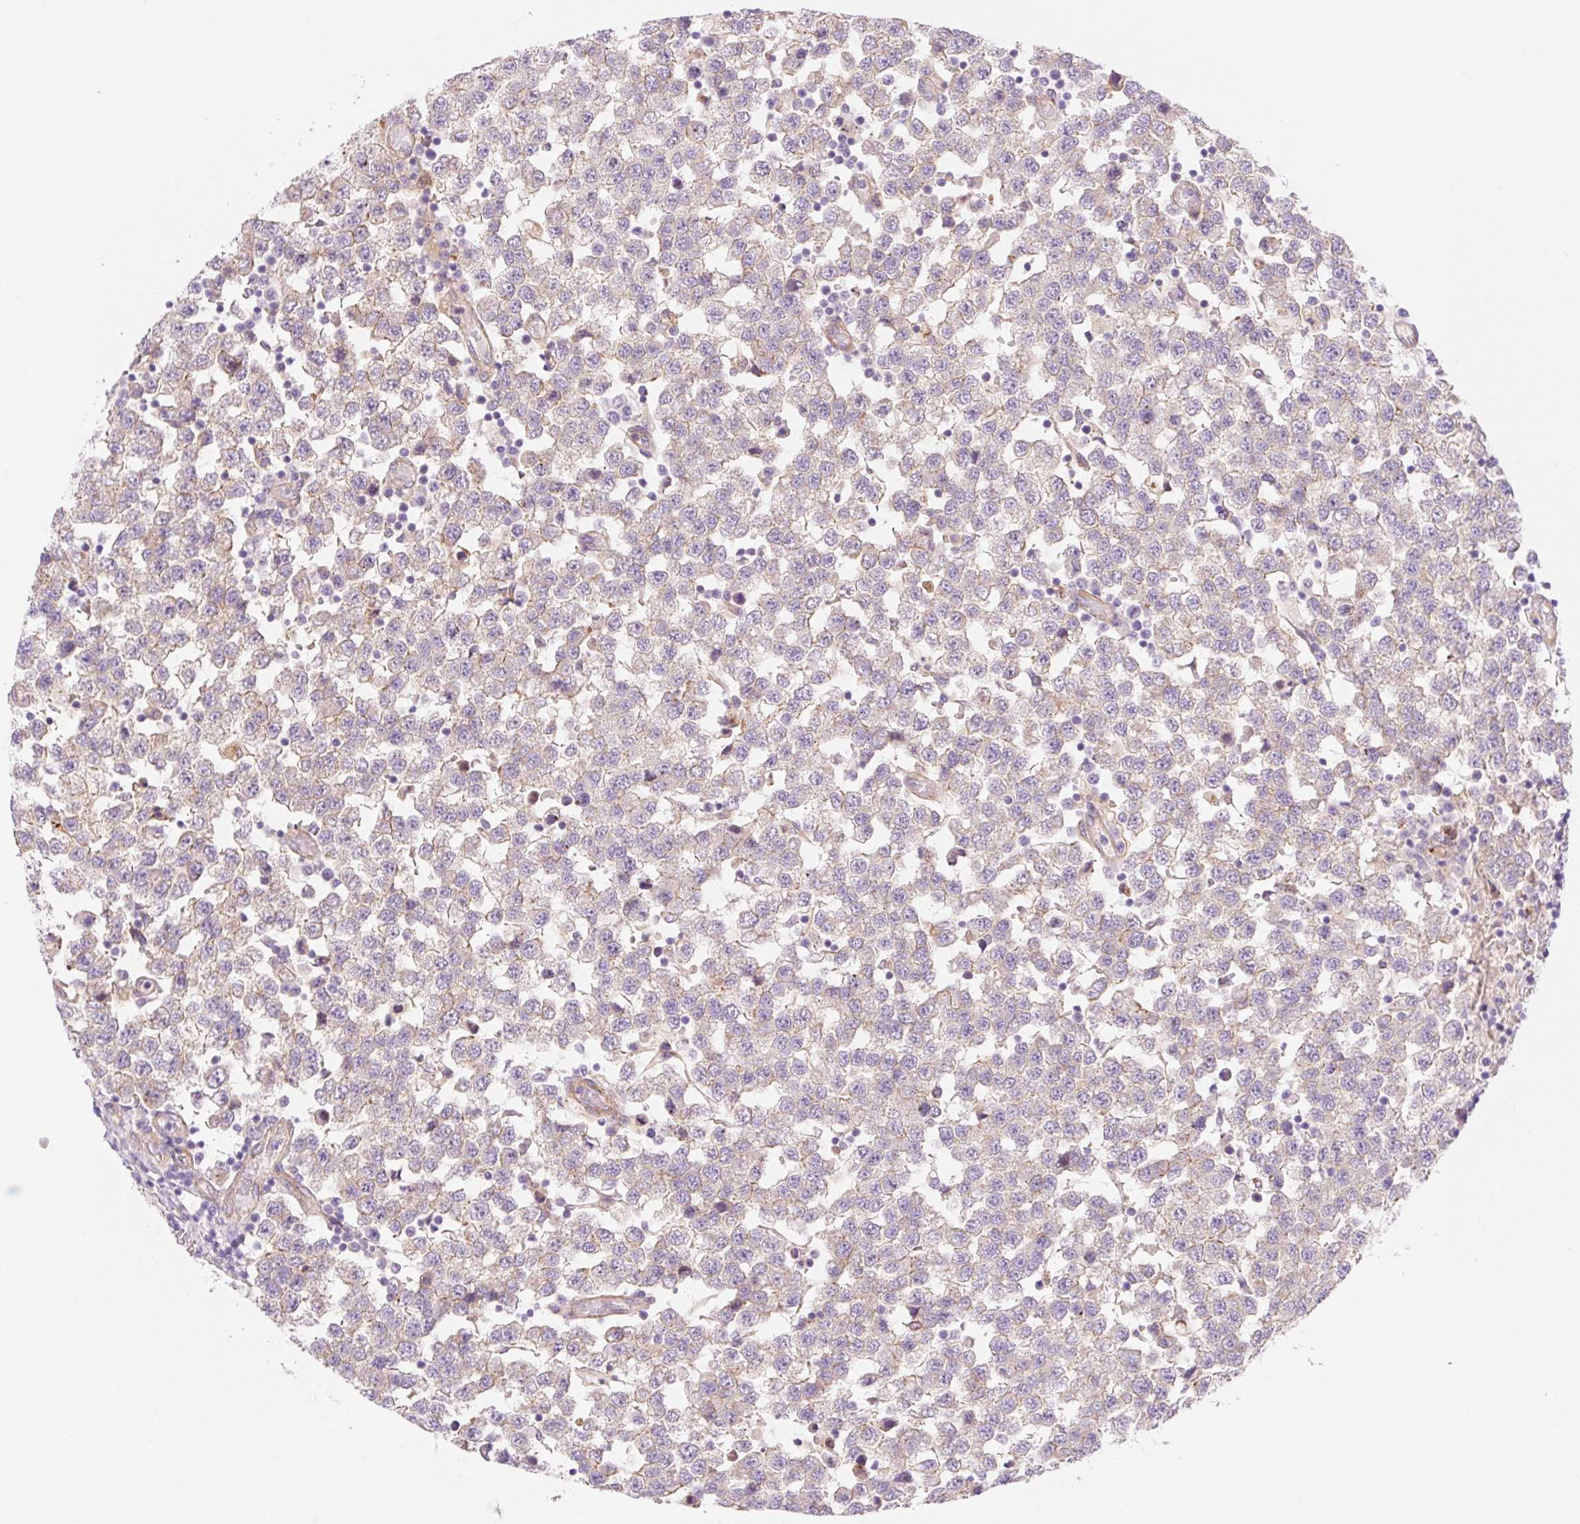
{"staining": {"intensity": "weak", "quantity": "25%-75%", "location": "cytoplasmic/membranous"}, "tissue": "testis cancer", "cell_type": "Tumor cells", "image_type": "cancer", "snomed": [{"axis": "morphology", "description": "Seminoma, NOS"}, {"axis": "topography", "description": "Testis"}], "caption": "Testis seminoma stained for a protein (brown) displays weak cytoplasmic/membranous positive expression in about 25%-75% of tumor cells.", "gene": "NLRP5", "patient": {"sex": "male", "age": 34}}